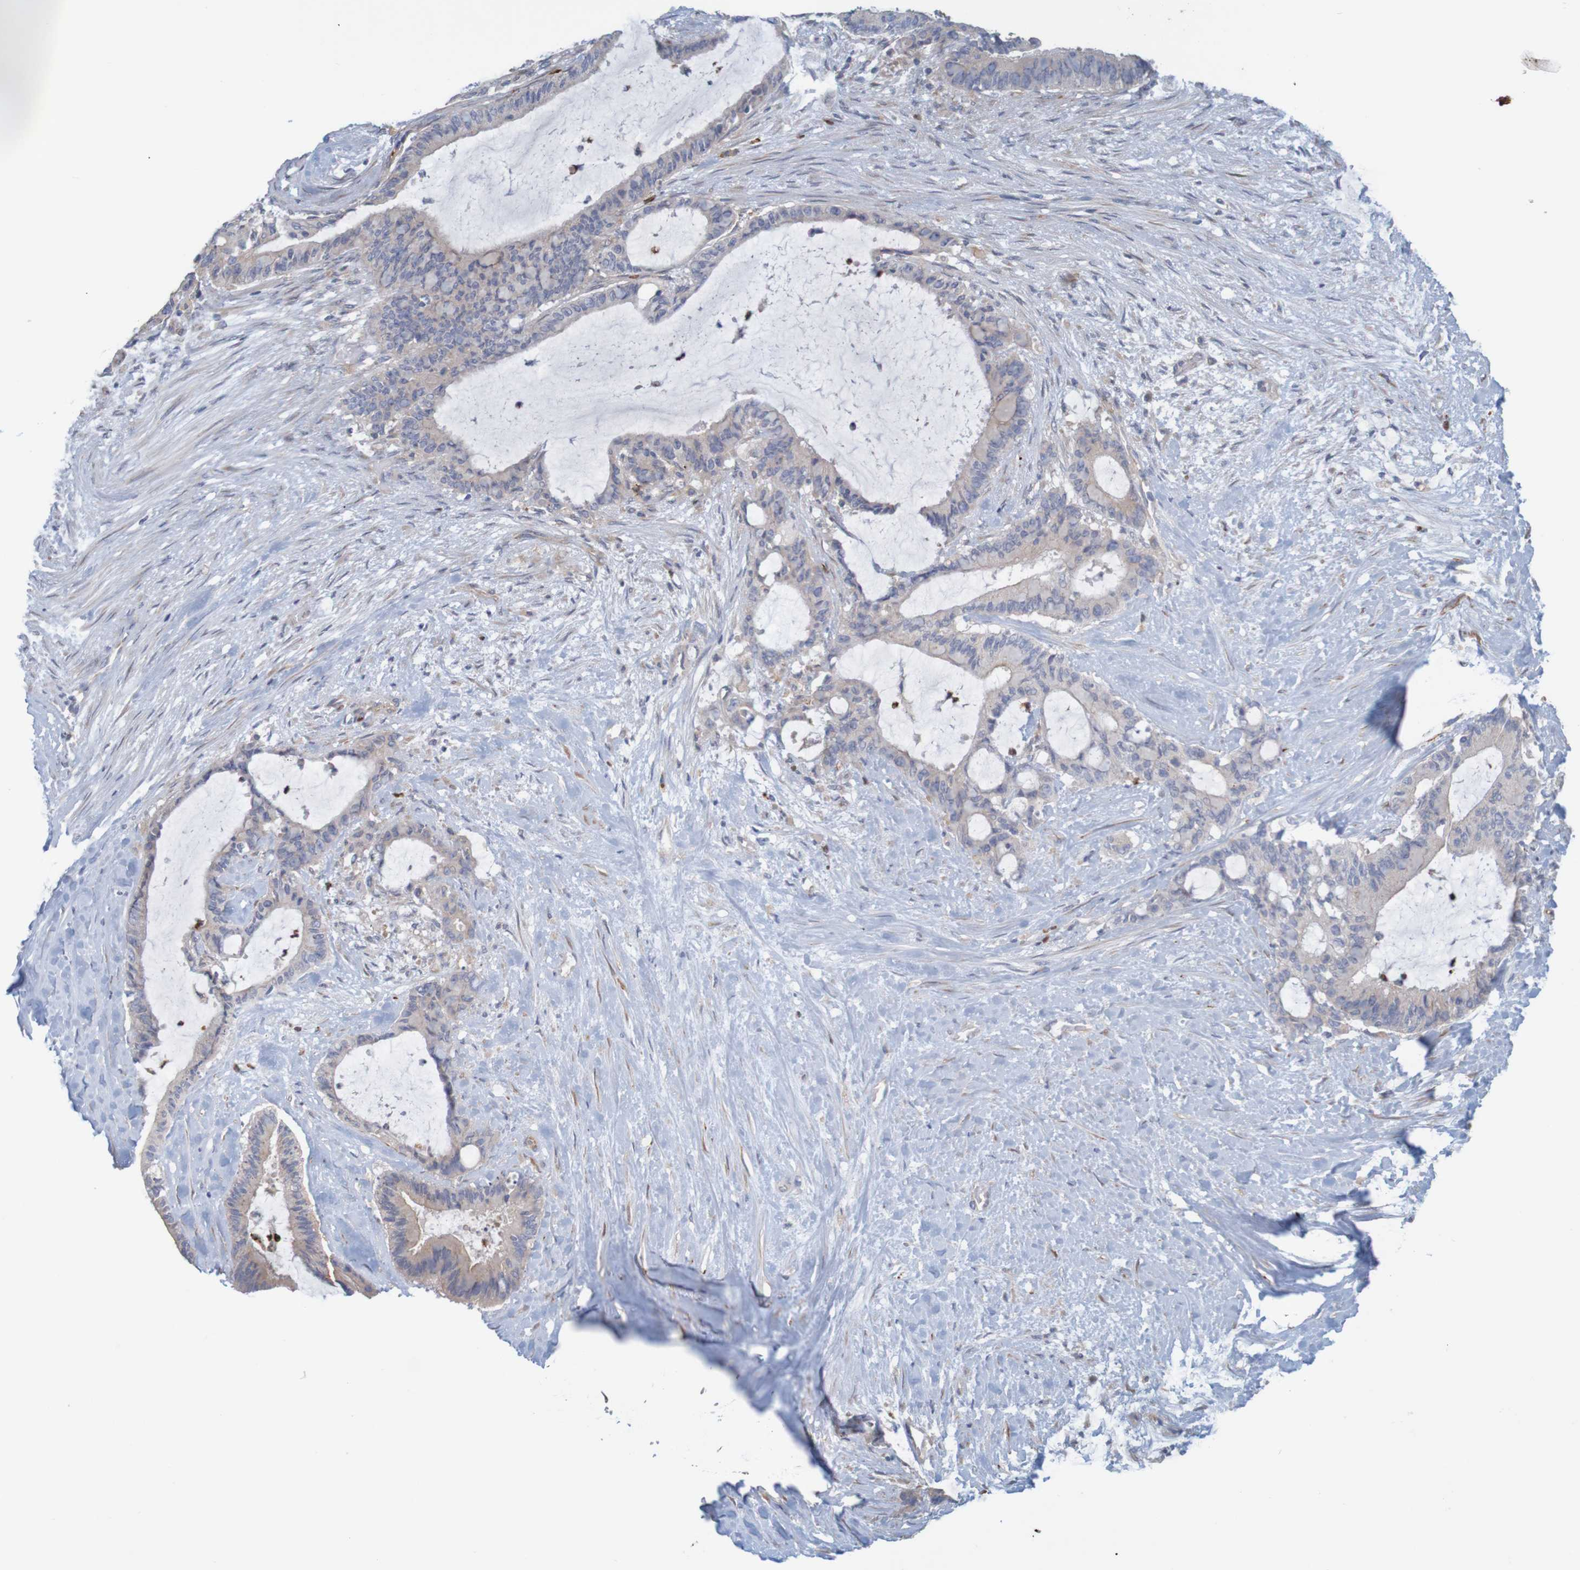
{"staining": {"intensity": "weak", "quantity": "<25%", "location": "cytoplasmic/membranous"}, "tissue": "liver cancer", "cell_type": "Tumor cells", "image_type": "cancer", "snomed": [{"axis": "morphology", "description": "Cholangiocarcinoma"}, {"axis": "topography", "description": "Liver"}], "caption": "DAB (3,3'-diaminobenzidine) immunohistochemical staining of human liver cancer exhibits no significant positivity in tumor cells.", "gene": "KRT23", "patient": {"sex": "female", "age": 73}}